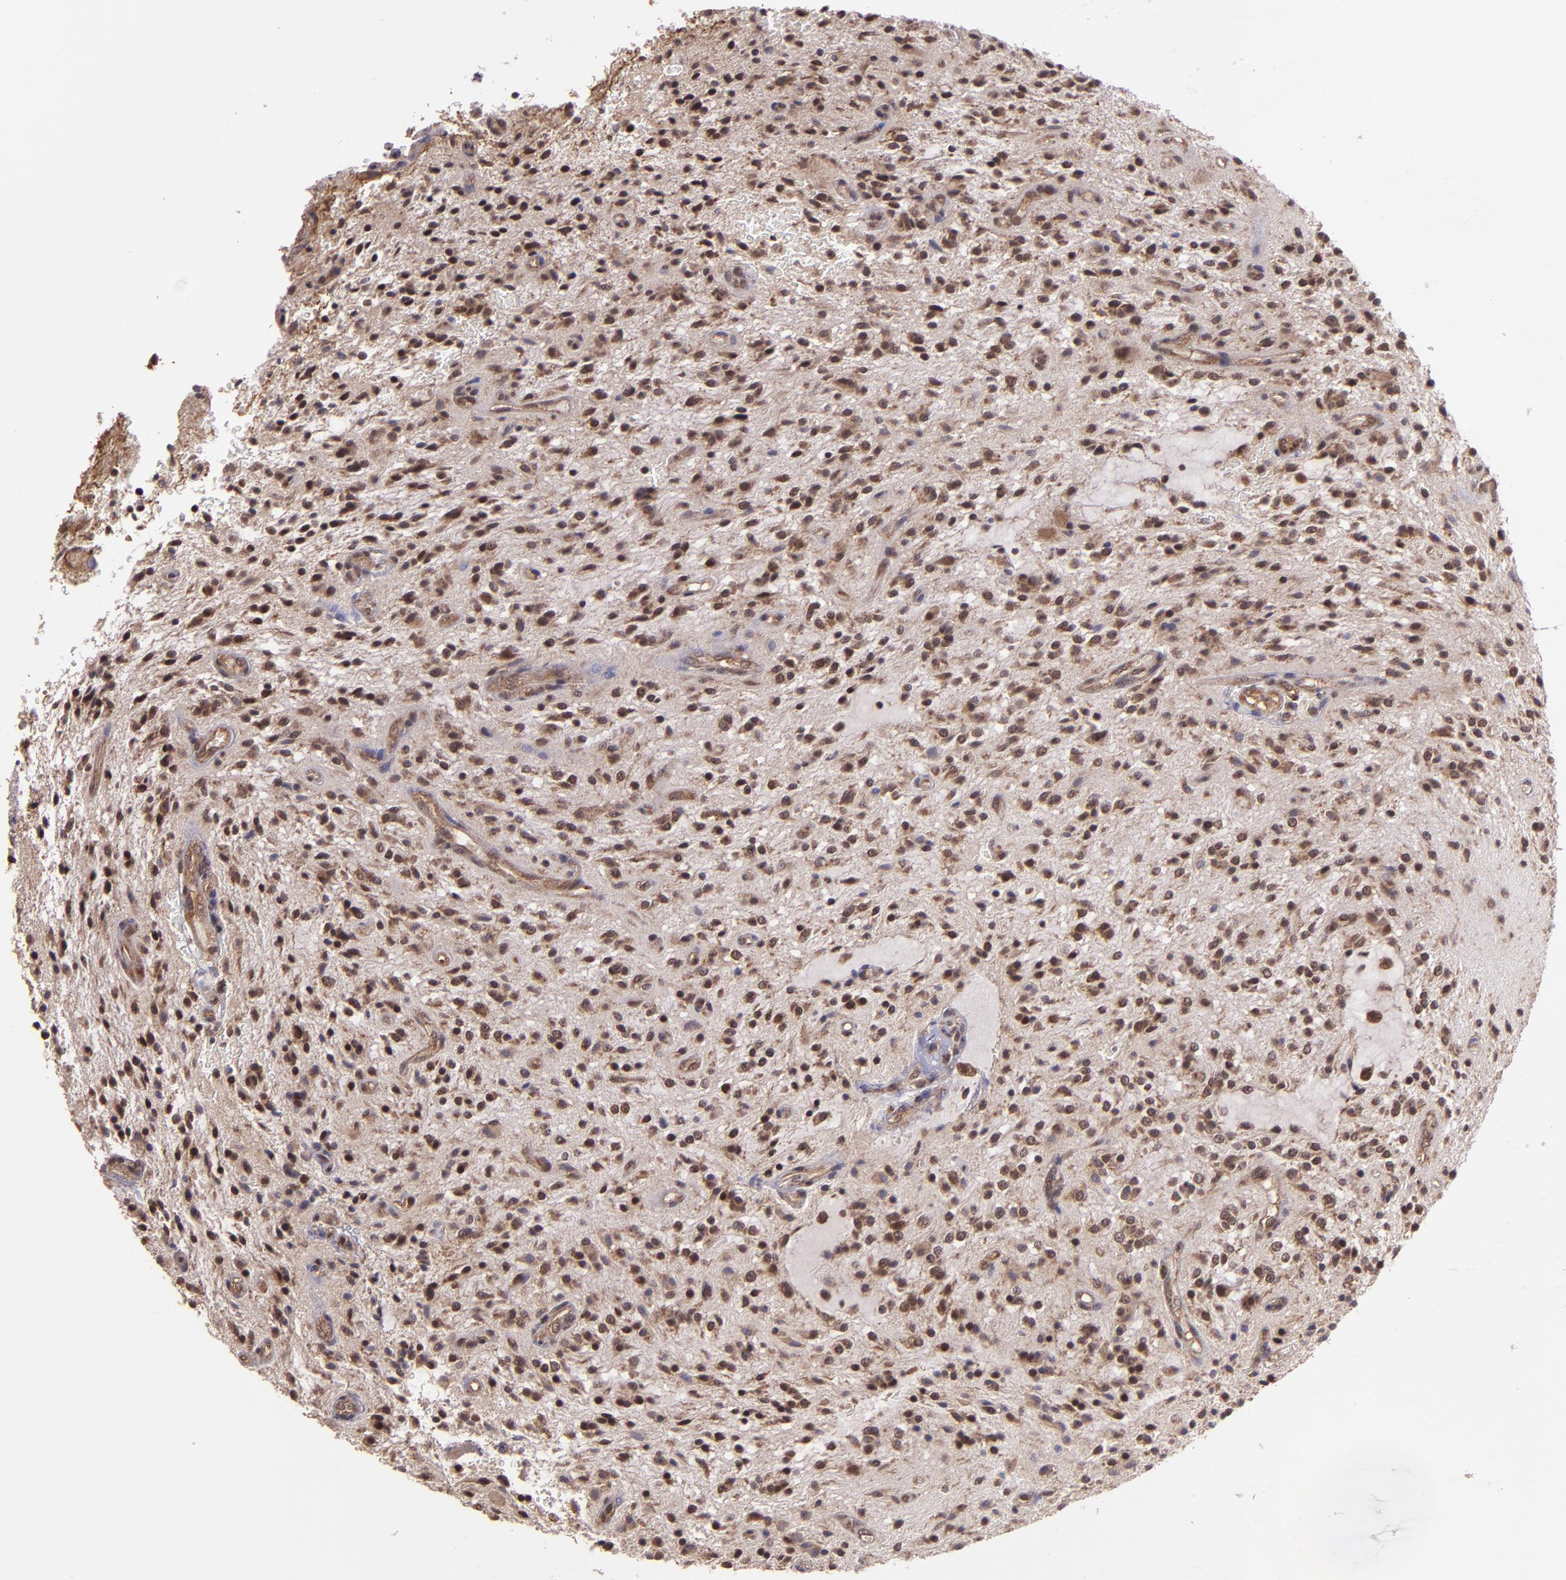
{"staining": {"intensity": "moderate", "quantity": ">75%", "location": "cytoplasmic/membranous,nuclear"}, "tissue": "glioma", "cell_type": "Tumor cells", "image_type": "cancer", "snomed": [{"axis": "morphology", "description": "Glioma, malignant, NOS"}, {"axis": "topography", "description": "Cerebellum"}], "caption": "Immunohistochemistry (IHC) histopathology image of neoplastic tissue: glioma (malignant) stained using immunohistochemistry (IHC) displays medium levels of moderate protein expression localized specifically in the cytoplasmic/membranous and nuclear of tumor cells, appearing as a cytoplasmic/membranous and nuclear brown color.", "gene": "USP51", "patient": {"sex": "female", "age": 10}}